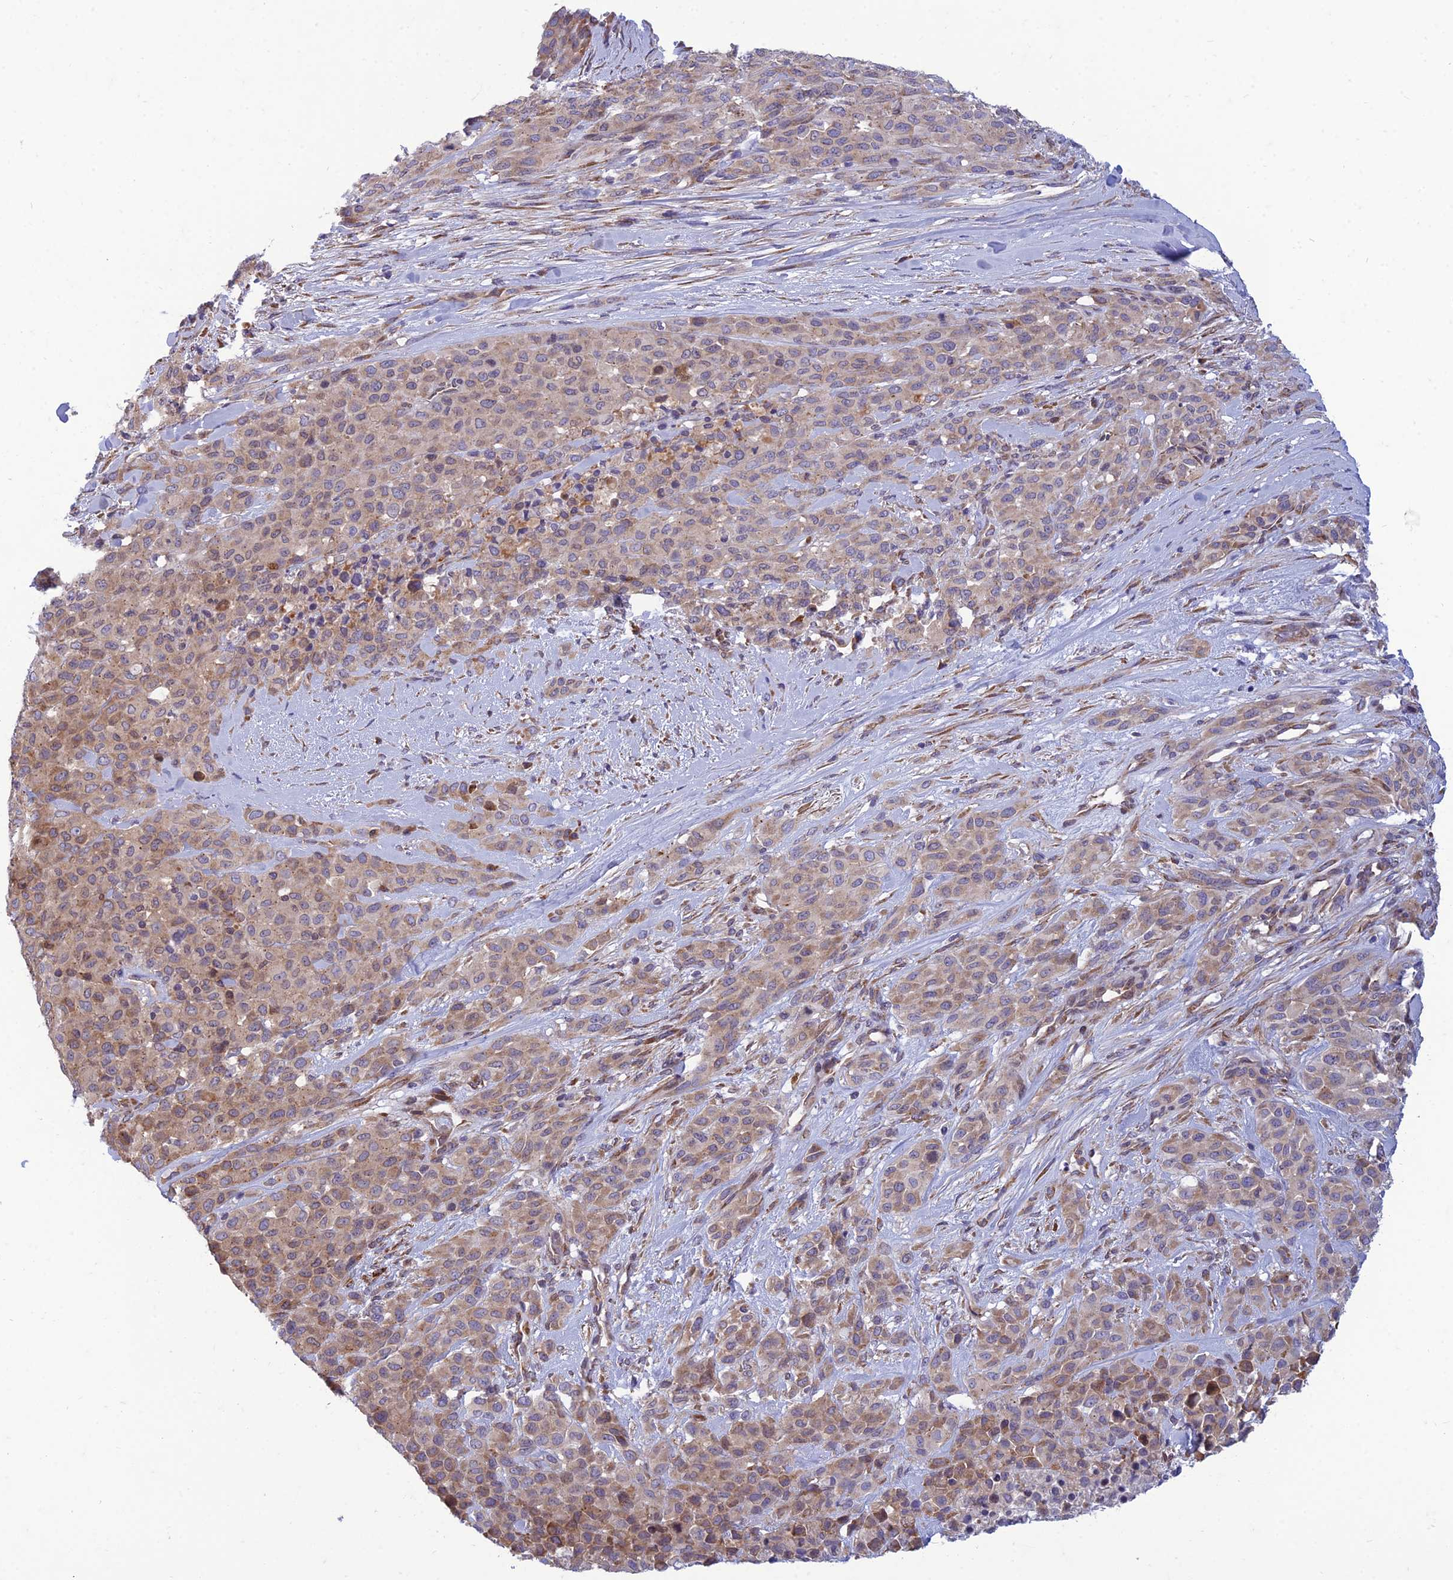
{"staining": {"intensity": "weak", "quantity": ">75%", "location": "cytoplasmic/membranous"}, "tissue": "melanoma", "cell_type": "Tumor cells", "image_type": "cancer", "snomed": [{"axis": "morphology", "description": "Malignant melanoma, Metastatic site"}, {"axis": "topography", "description": "Skin"}], "caption": "Brown immunohistochemical staining in human malignant melanoma (metastatic site) reveals weak cytoplasmic/membranous staining in about >75% of tumor cells.", "gene": "RPL17-C18orf32", "patient": {"sex": "female", "age": 81}}